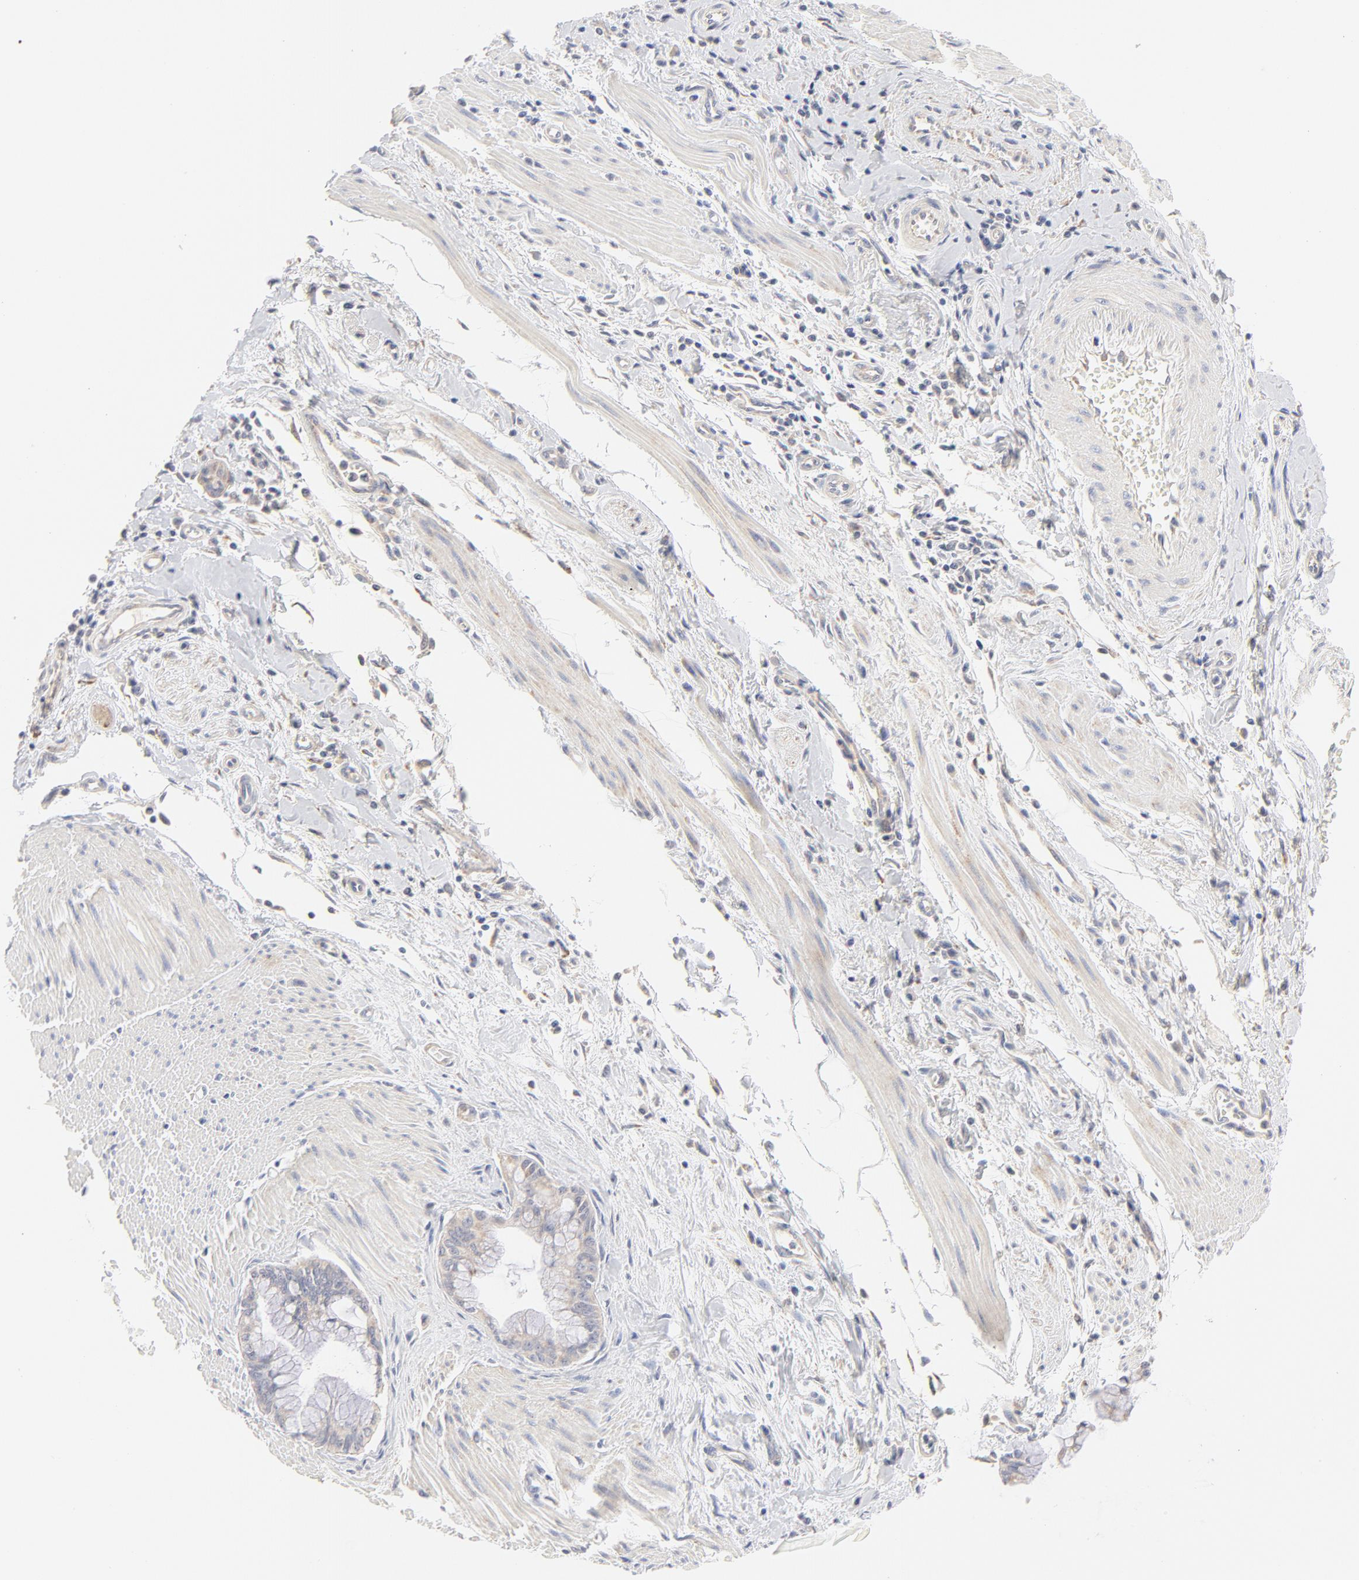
{"staining": {"intensity": "negative", "quantity": "none", "location": "none"}, "tissue": "pancreatic cancer", "cell_type": "Tumor cells", "image_type": "cancer", "snomed": [{"axis": "morphology", "description": "Adenocarcinoma, NOS"}, {"axis": "topography", "description": "Pancreas"}], "caption": "Protein analysis of pancreatic adenocarcinoma displays no significant staining in tumor cells.", "gene": "MTERF2", "patient": {"sex": "male", "age": 59}}